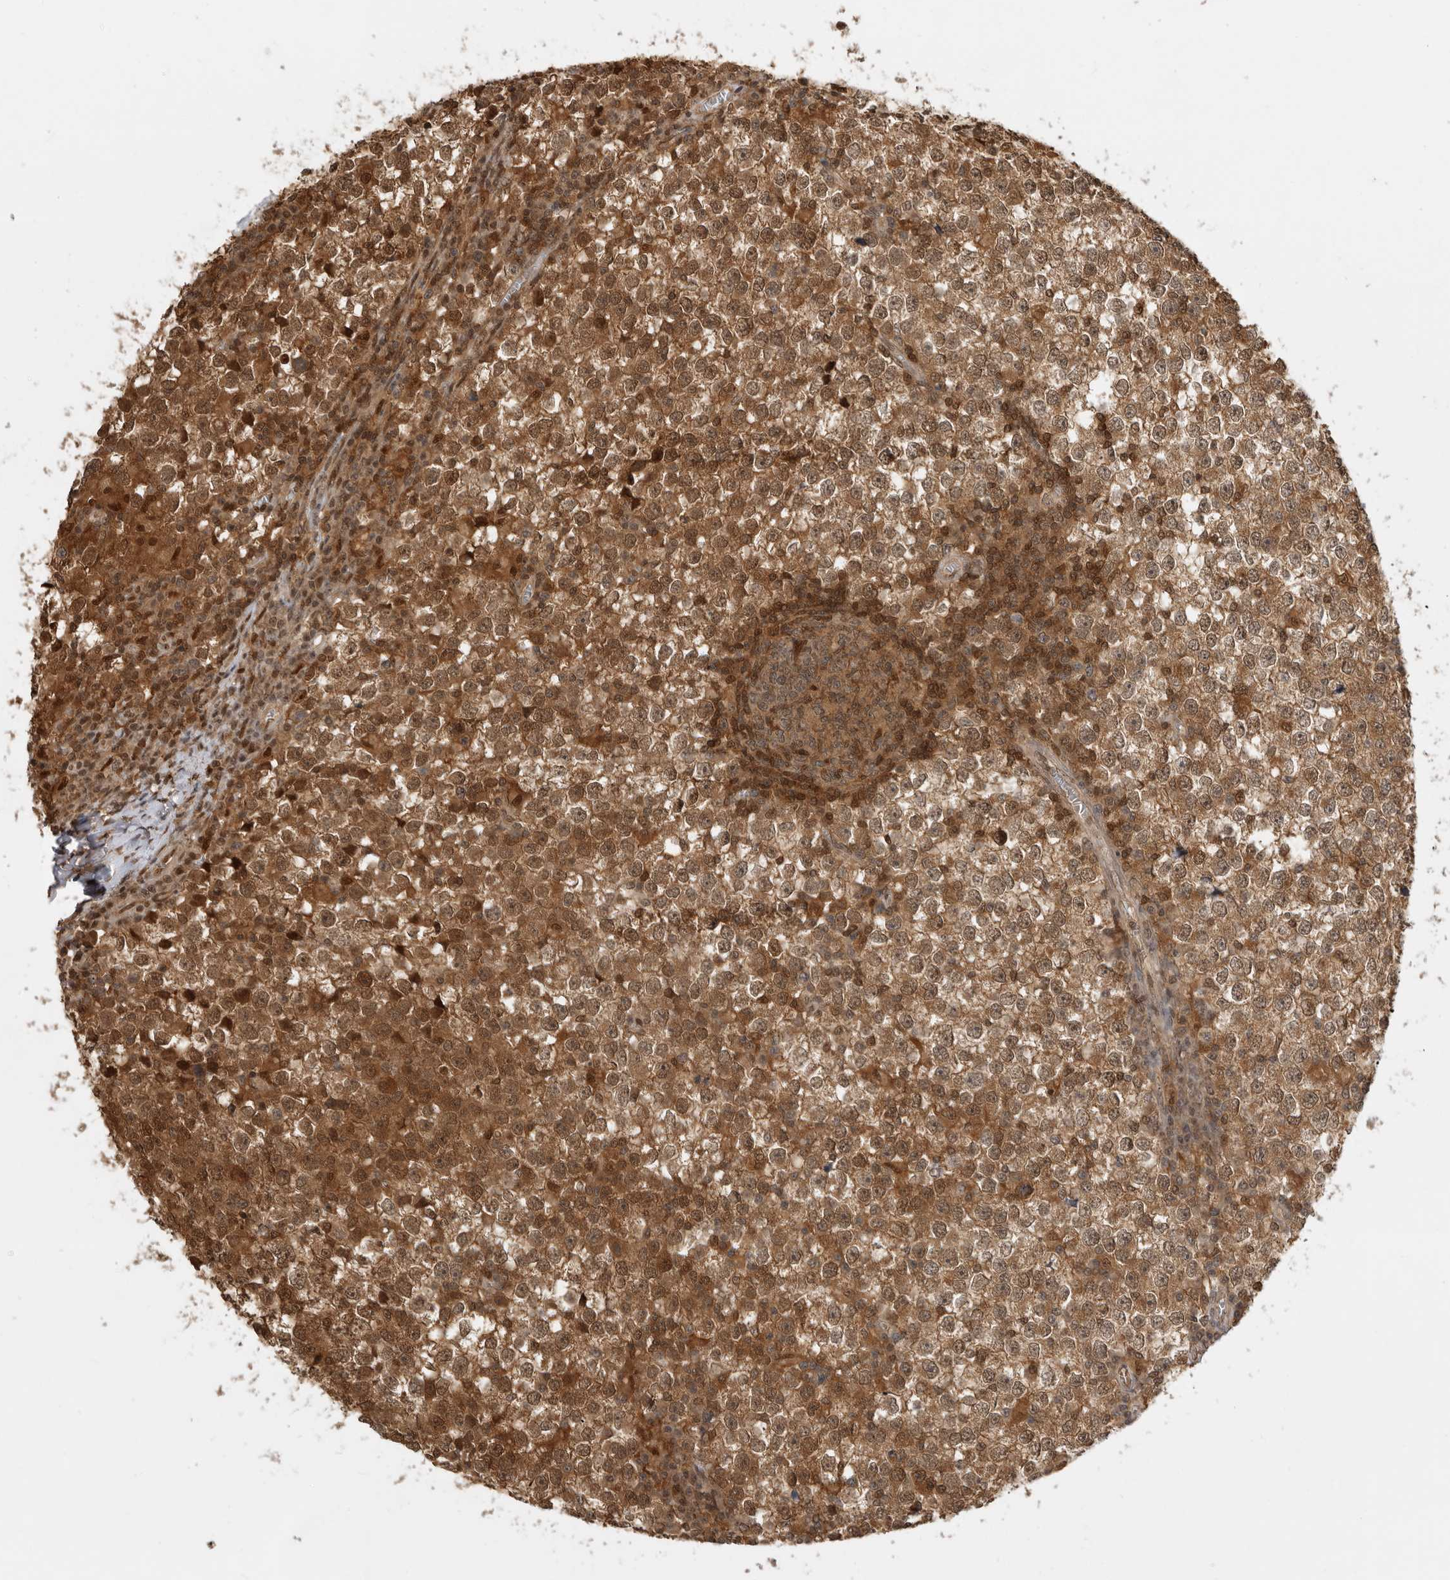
{"staining": {"intensity": "moderate", "quantity": ">75%", "location": "cytoplasmic/membranous,nuclear"}, "tissue": "testis cancer", "cell_type": "Tumor cells", "image_type": "cancer", "snomed": [{"axis": "morphology", "description": "Seminoma, NOS"}, {"axis": "topography", "description": "Testis"}], "caption": "Immunohistochemical staining of seminoma (testis) shows medium levels of moderate cytoplasmic/membranous and nuclear positivity in about >75% of tumor cells.", "gene": "ADPRS", "patient": {"sex": "male", "age": 65}}